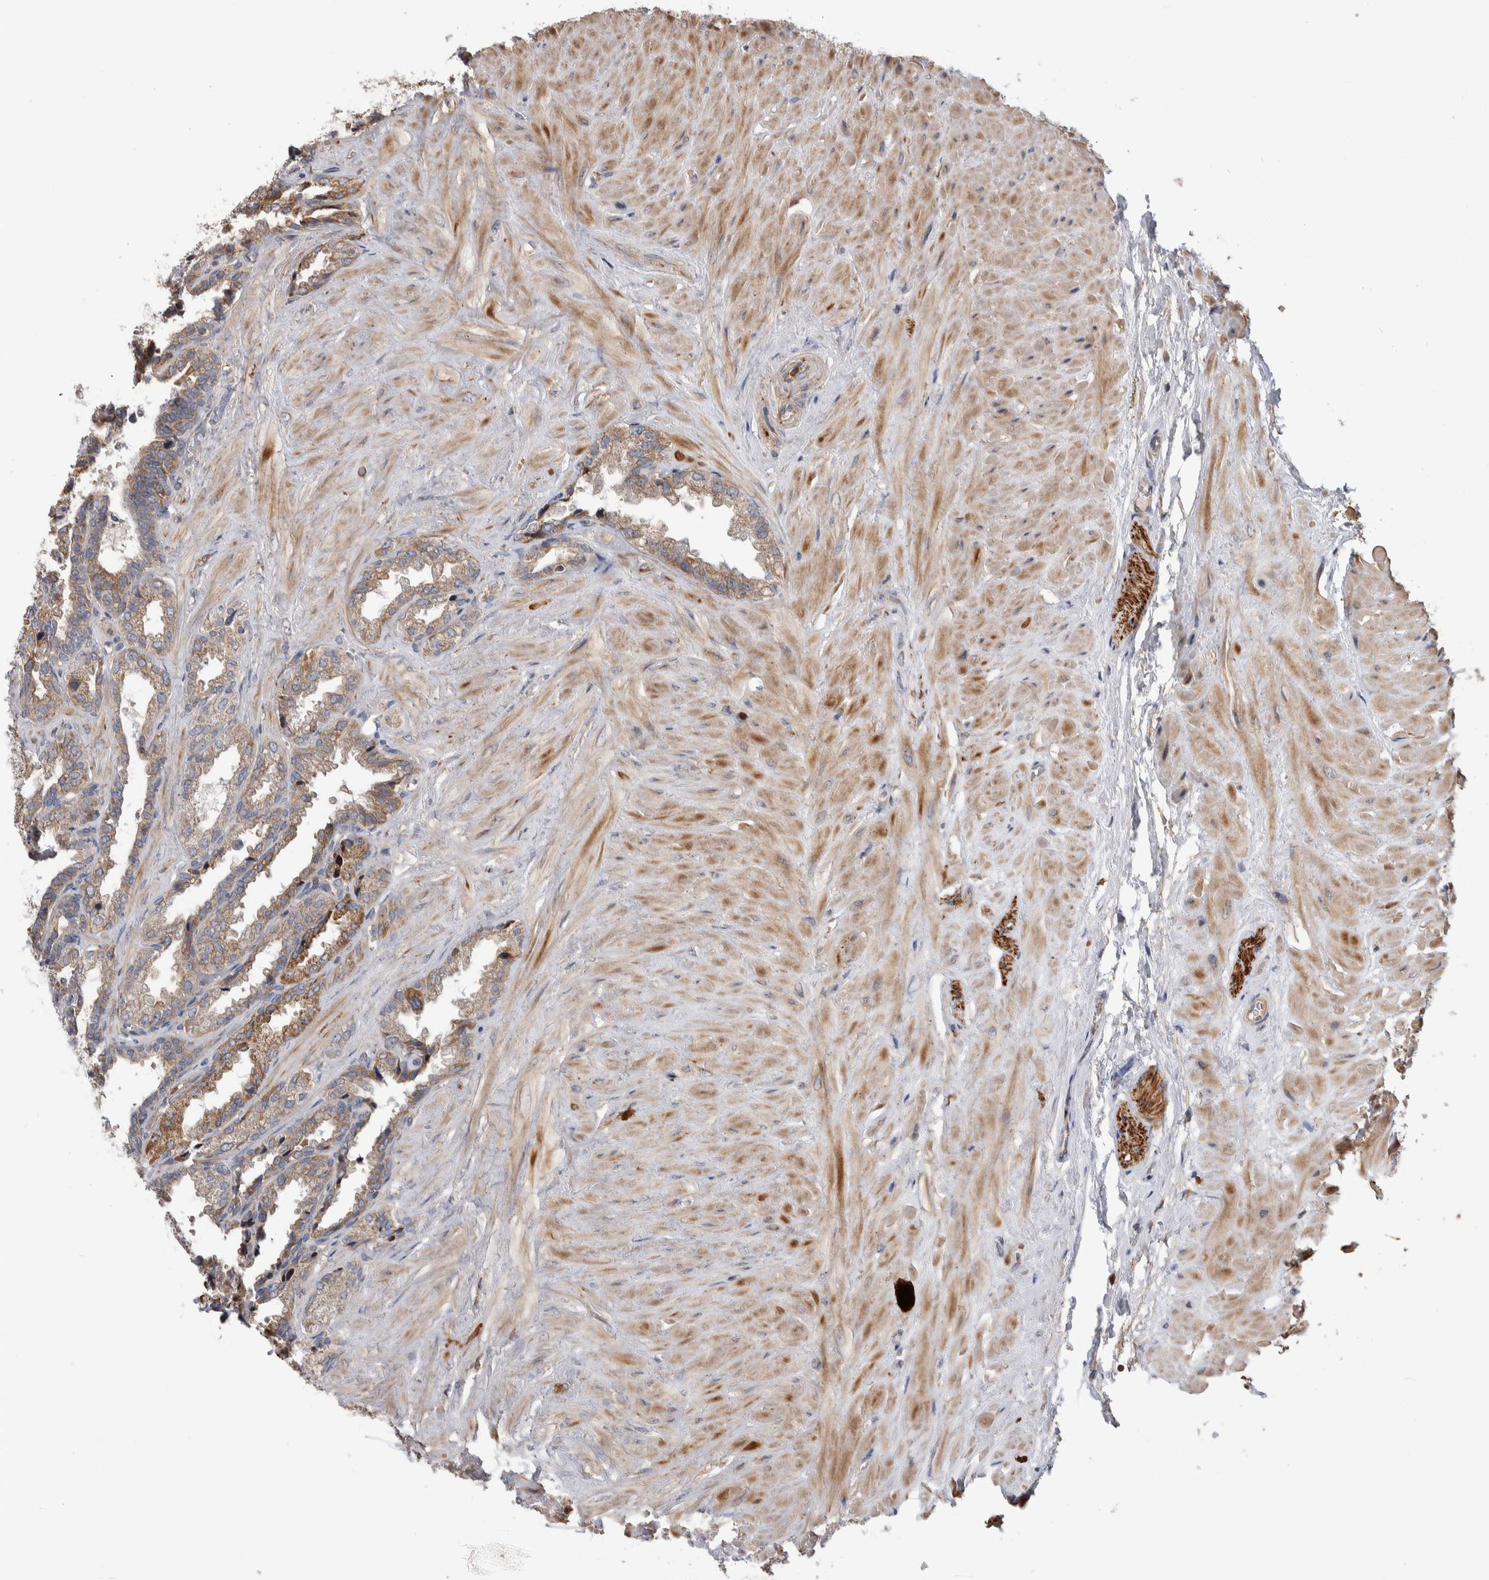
{"staining": {"intensity": "weak", "quantity": ">75%", "location": "cytoplasmic/membranous"}, "tissue": "seminal vesicle", "cell_type": "Glandular cells", "image_type": "normal", "snomed": [{"axis": "morphology", "description": "Normal tissue, NOS"}, {"axis": "topography", "description": "Seminal veicle"}], "caption": "Approximately >75% of glandular cells in normal human seminal vesicle display weak cytoplasmic/membranous protein expression as visualized by brown immunohistochemical staining.", "gene": "SDCBP", "patient": {"sex": "male", "age": 46}}